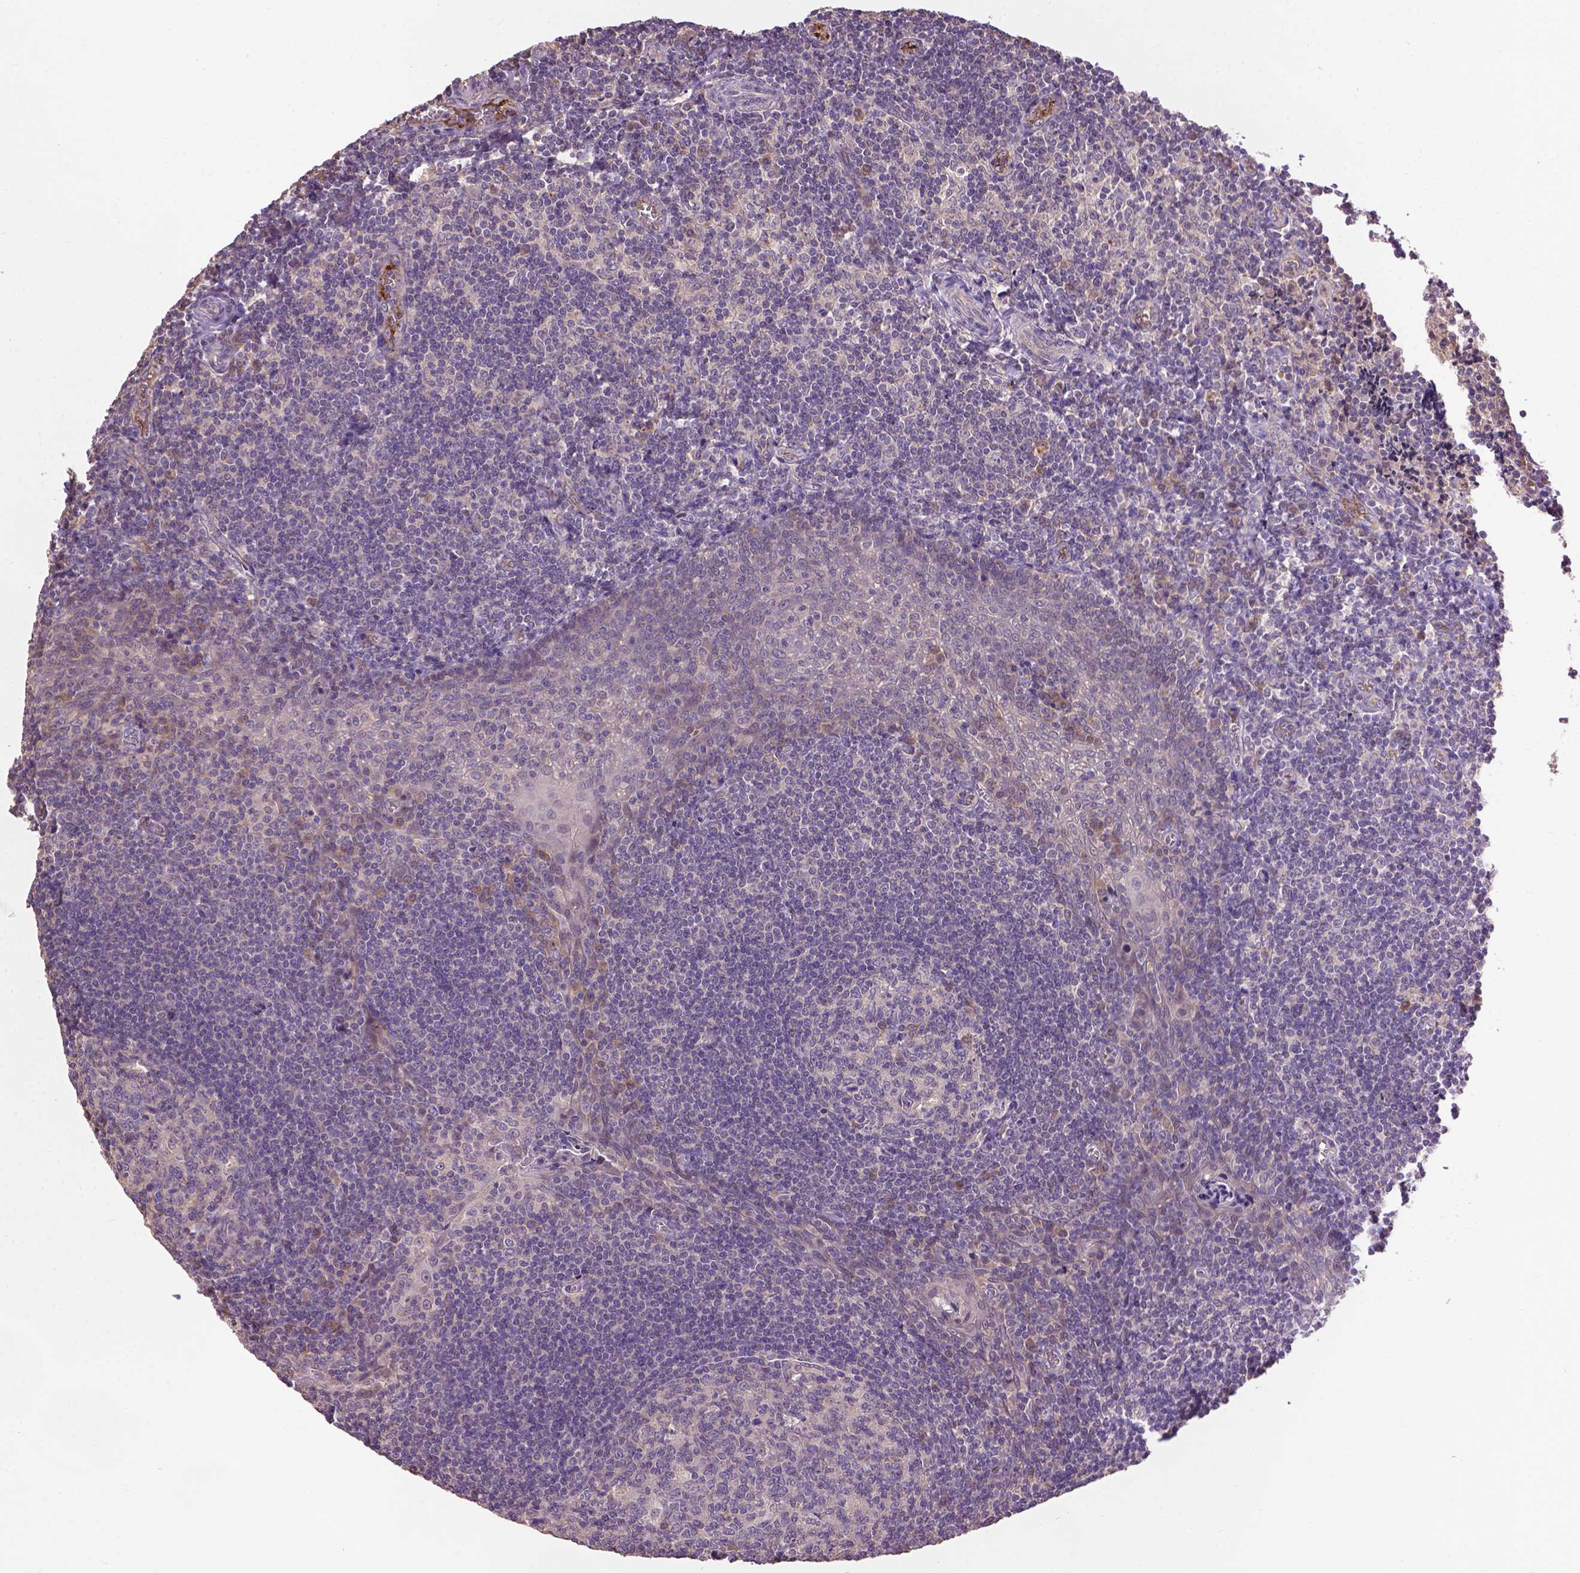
{"staining": {"intensity": "negative", "quantity": "none", "location": "none"}, "tissue": "tonsil", "cell_type": "Germinal center cells", "image_type": "normal", "snomed": [{"axis": "morphology", "description": "Normal tissue, NOS"}, {"axis": "morphology", "description": "Inflammation, NOS"}, {"axis": "topography", "description": "Tonsil"}], "caption": "Germinal center cells are negative for brown protein staining in benign tonsil. The staining was performed using DAB to visualize the protein expression in brown, while the nuclei were stained in blue with hematoxylin (Magnification: 20x).", "gene": "ZNF337", "patient": {"sex": "female", "age": 31}}